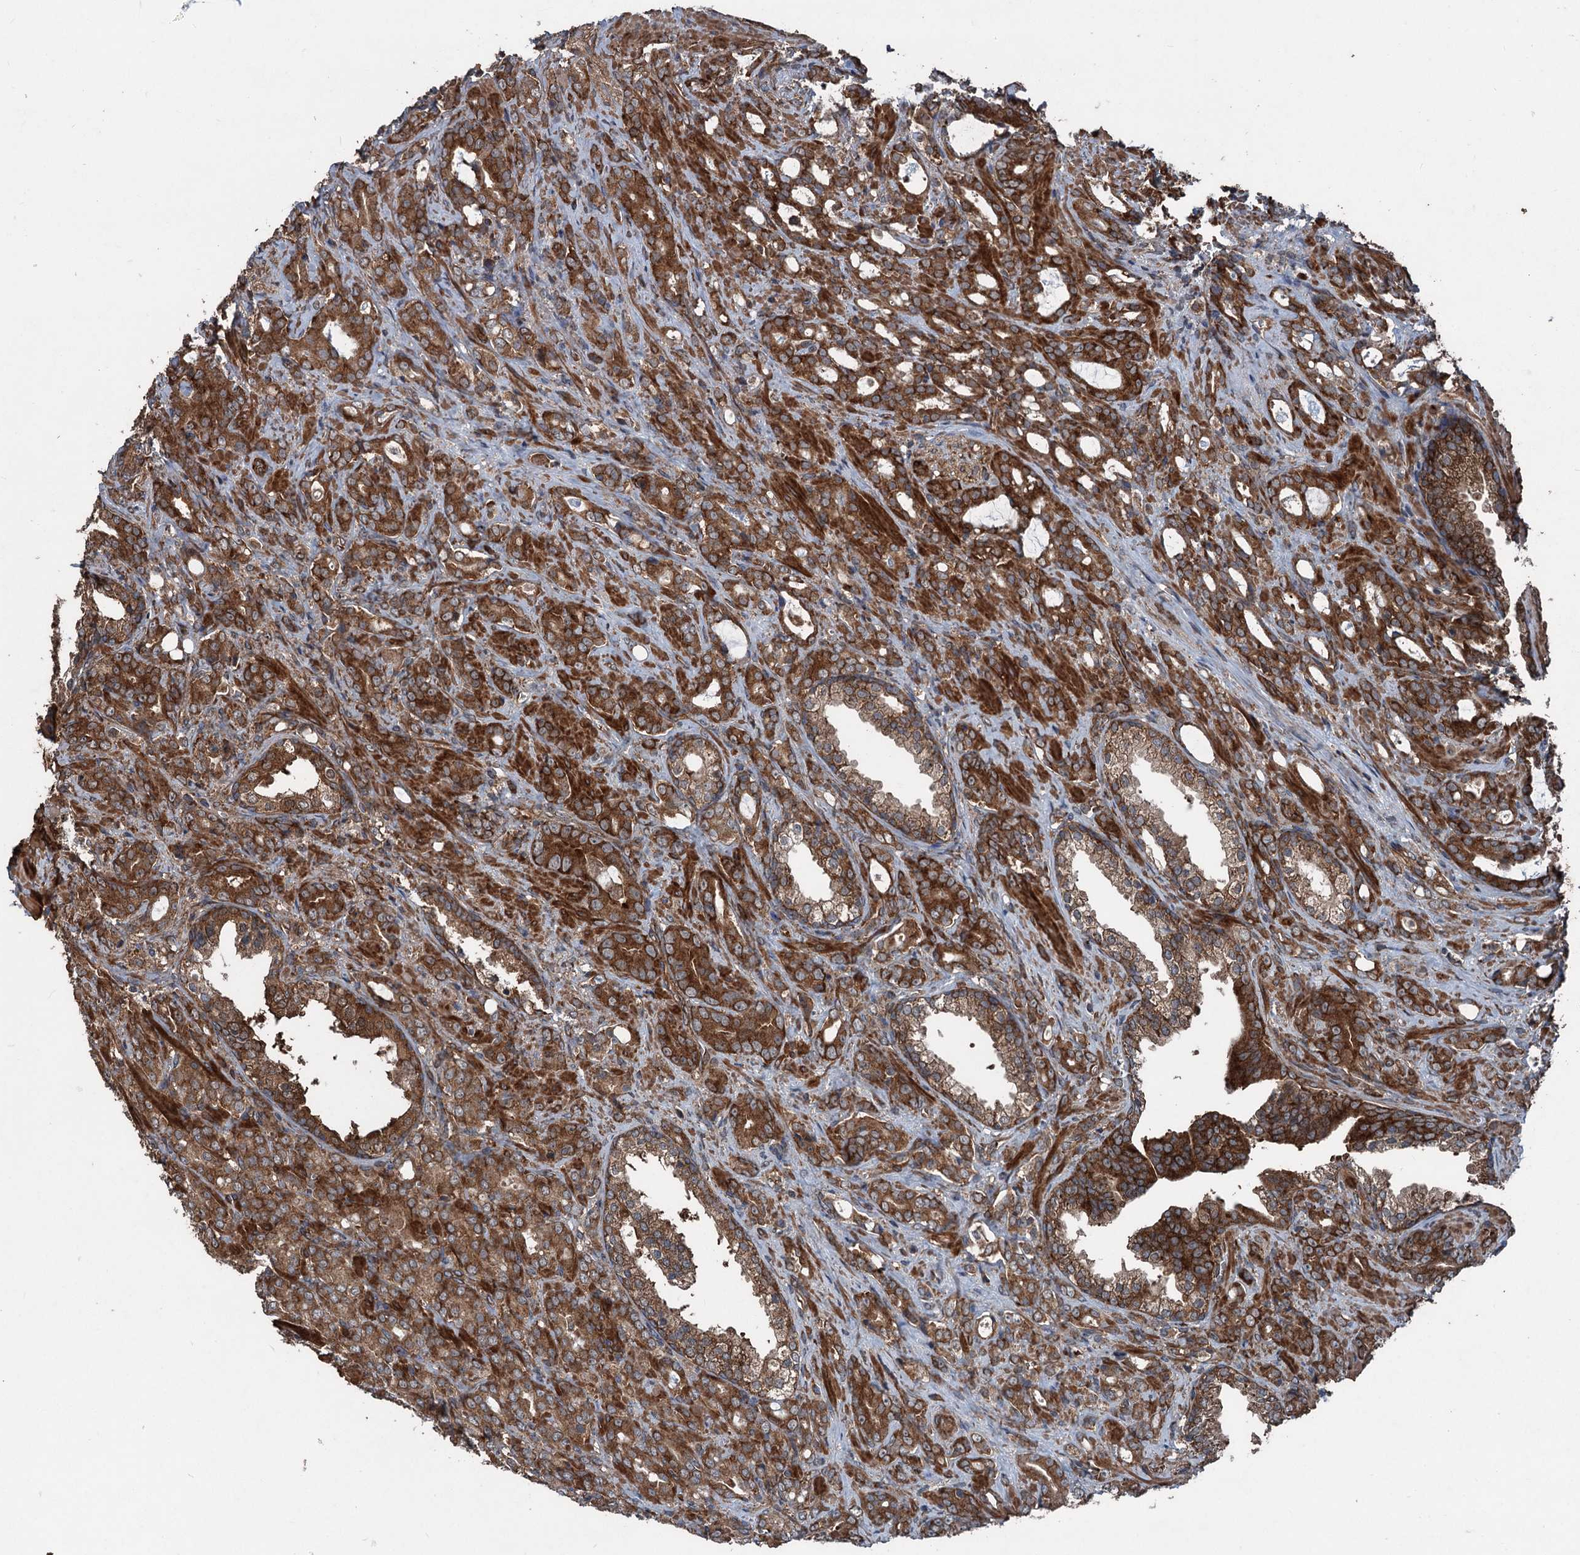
{"staining": {"intensity": "moderate", "quantity": ">75%", "location": "cytoplasmic/membranous"}, "tissue": "prostate cancer", "cell_type": "Tumor cells", "image_type": "cancer", "snomed": [{"axis": "morphology", "description": "Adenocarcinoma, High grade"}, {"axis": "topography", "description": "Prostate"}], "caption": "Protein expression analysis of human prostate cancer reveals moderate cytoplasmic/membranous staining in approximately >75% of tumor cells.", "gene": "RNF214", "patient": {"sex": "male", "age": 72}}